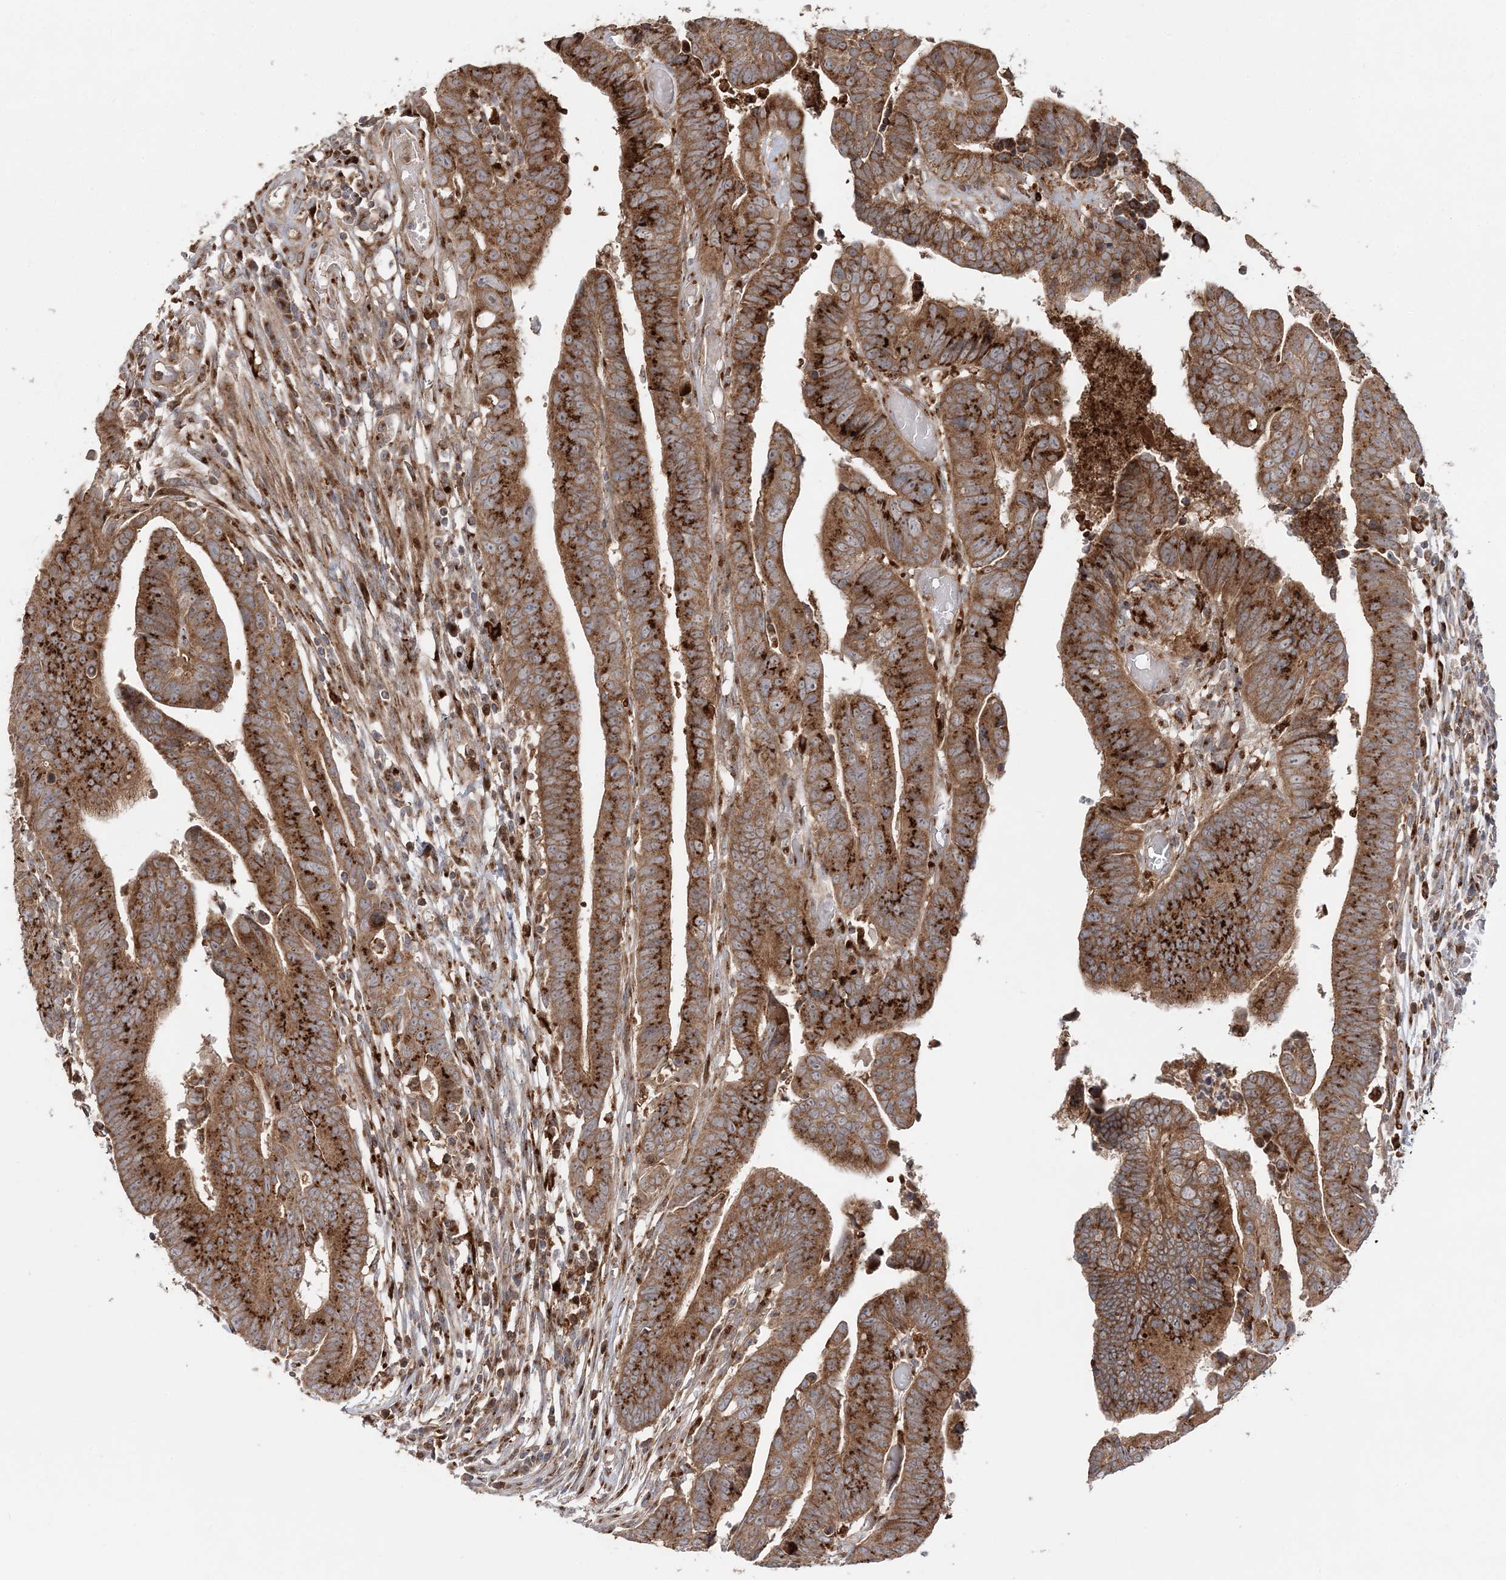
{"staining": {"intensity": "strong", "quantity": ">75%", "location": "cytoplasmic/membranous"}, "tissue": "colorectal cancer", "cell_type": "Tumor cells", "image_type": "cancer", "snomed": [{"axis": "morphology", "description": "Adenocarcinoma, NOS"}, {"axis": "topography", "description": "Rectum"}], "caption": "A brown stain highlights strong cytoplasmic/membranous positivity of a protein in colorectal adenocarcinoma tumor cells.", "gene": "ABCC3", "patient": {"sex": "female", "age": 65}}